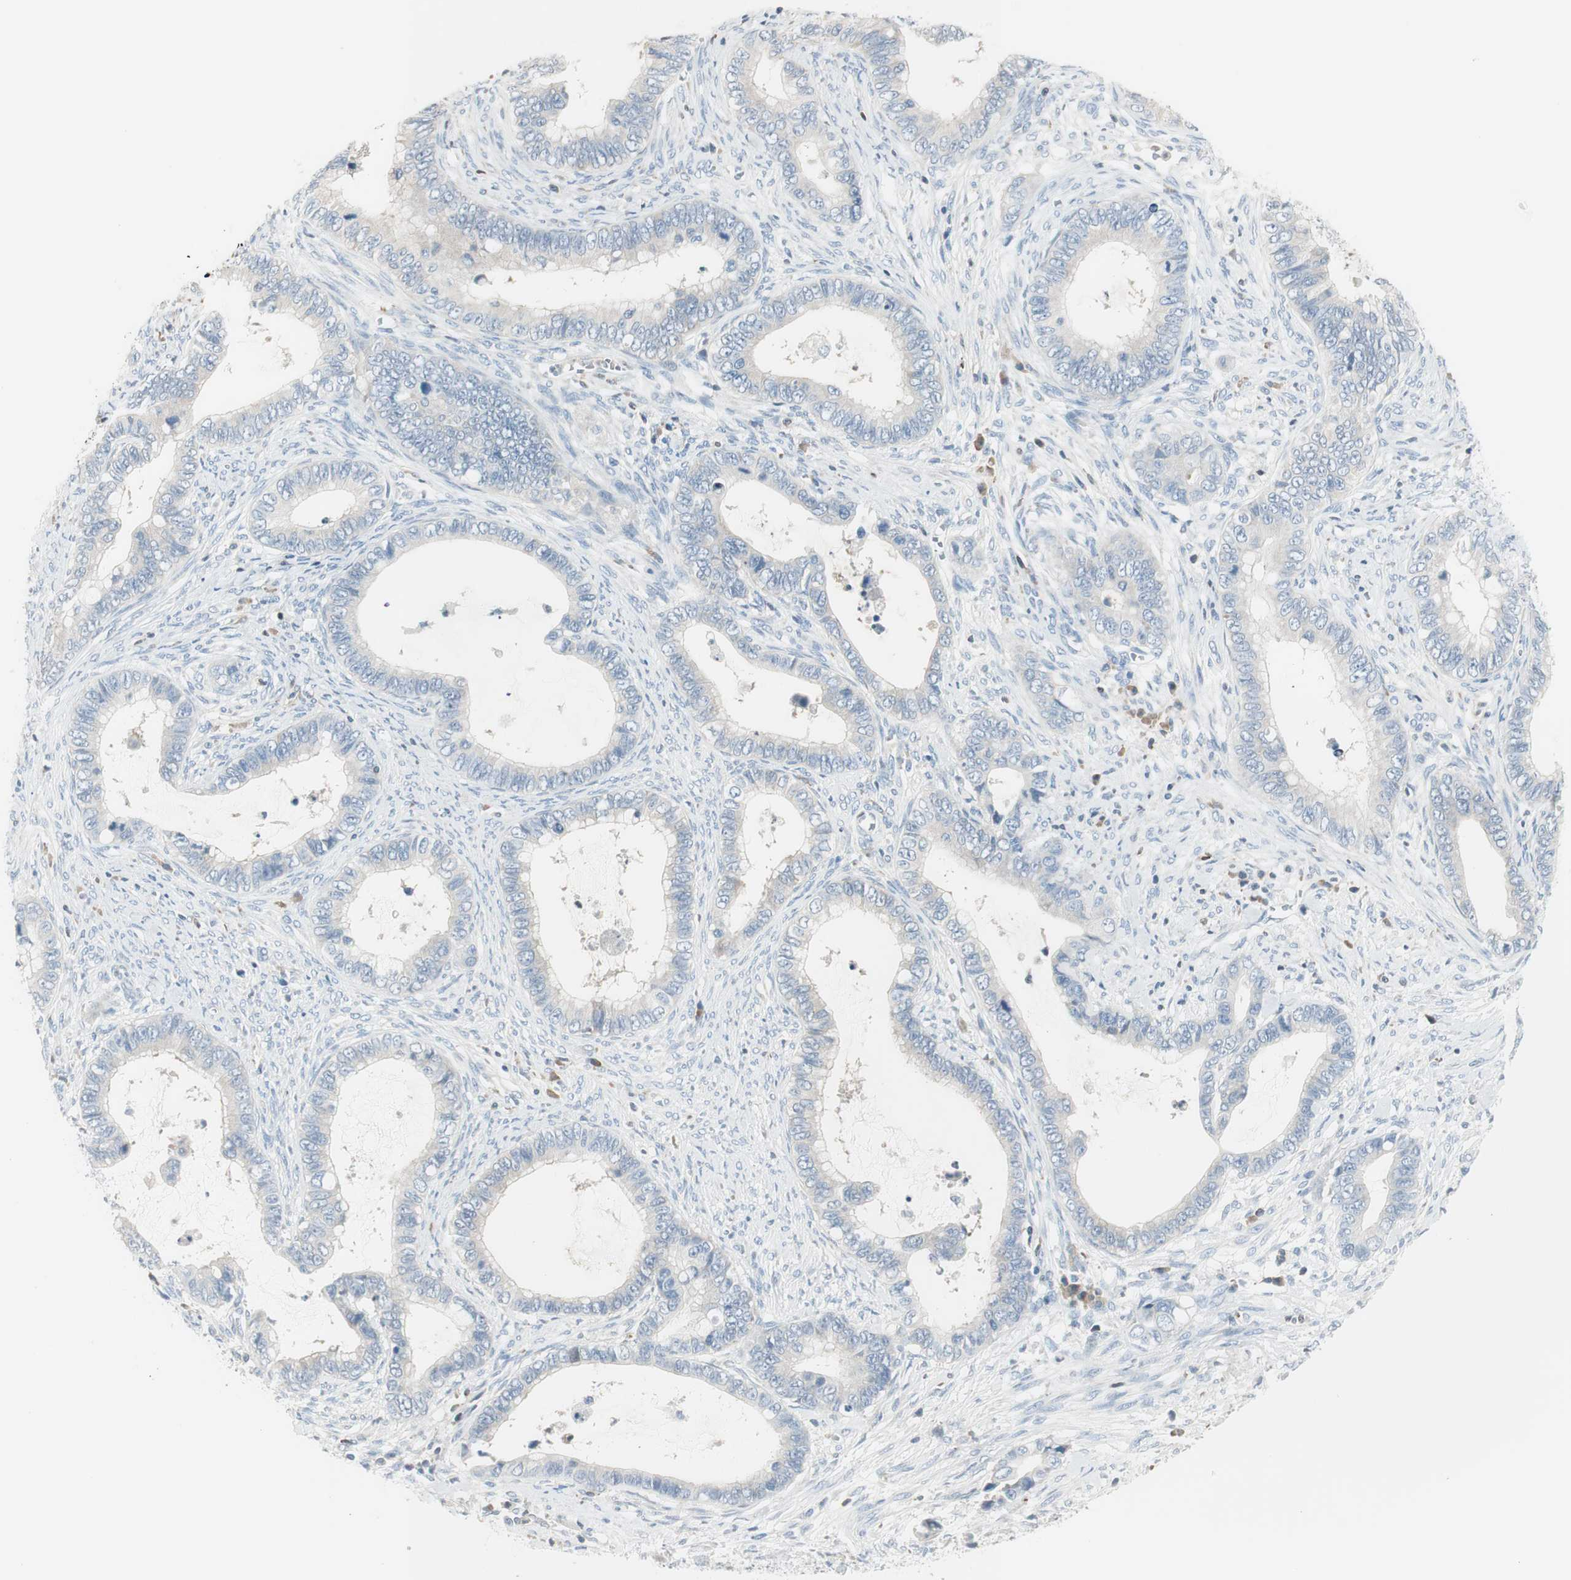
{"staining": {"intensity": "negative", "quantity": "none", "location": "none"}, "tissue": "cervical cancer", "cell_type": "Tumor cells", "image_type": "cancer", "snomed": [{"axis": "morphology", "description": "Adenocarcinoma, NOS"}, {"axis": "topography", "description": "Cervix"}], "caption": "Immunohistochemistry (IHC) histopathology image of cervical cancer (adenocarcinoma) stained for a protein (brown), which displays no expression in tumor cells.", "gene": "SLC9A3R1", "patient": {"sex": "female", "age": 44}}